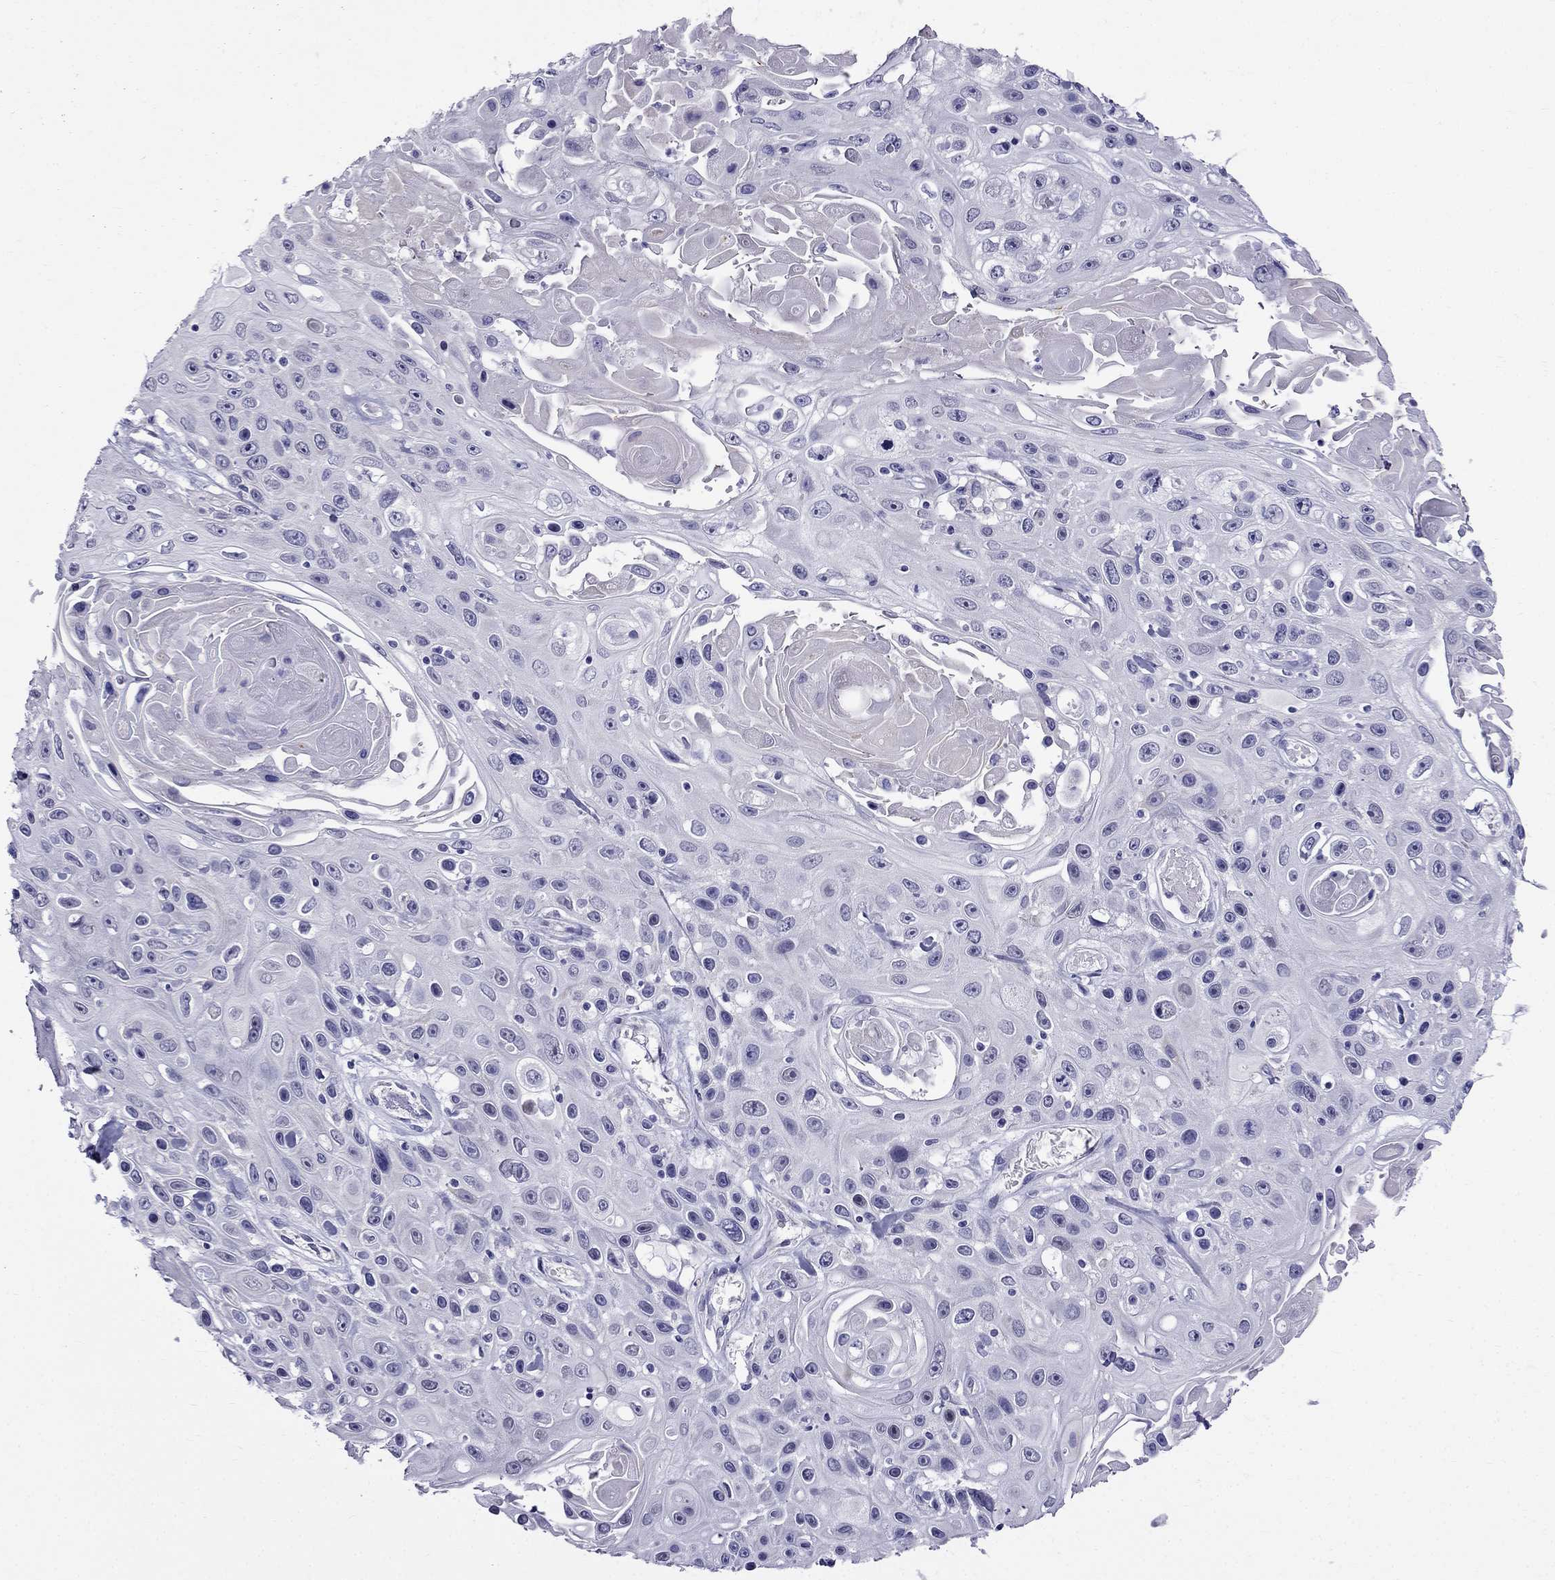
{"staining": {"intensity": "negative", "quantity": "none", "location": "none"}, "tissue": "skin cancer", "cell_type": "Tumor cells", "image_type": "cancer", "snomed": [{"axis": "morphology", "description": "Squamous cell carcinoma, NOS"}, {"axis": "topography", "description": "Skin"}], "caption": "This is an IHC image of human skin squamous cell carcinoma. There is no expression in tumor cells.", "gene": "MGP", "patient": {"sex": "male", "age": 82}}